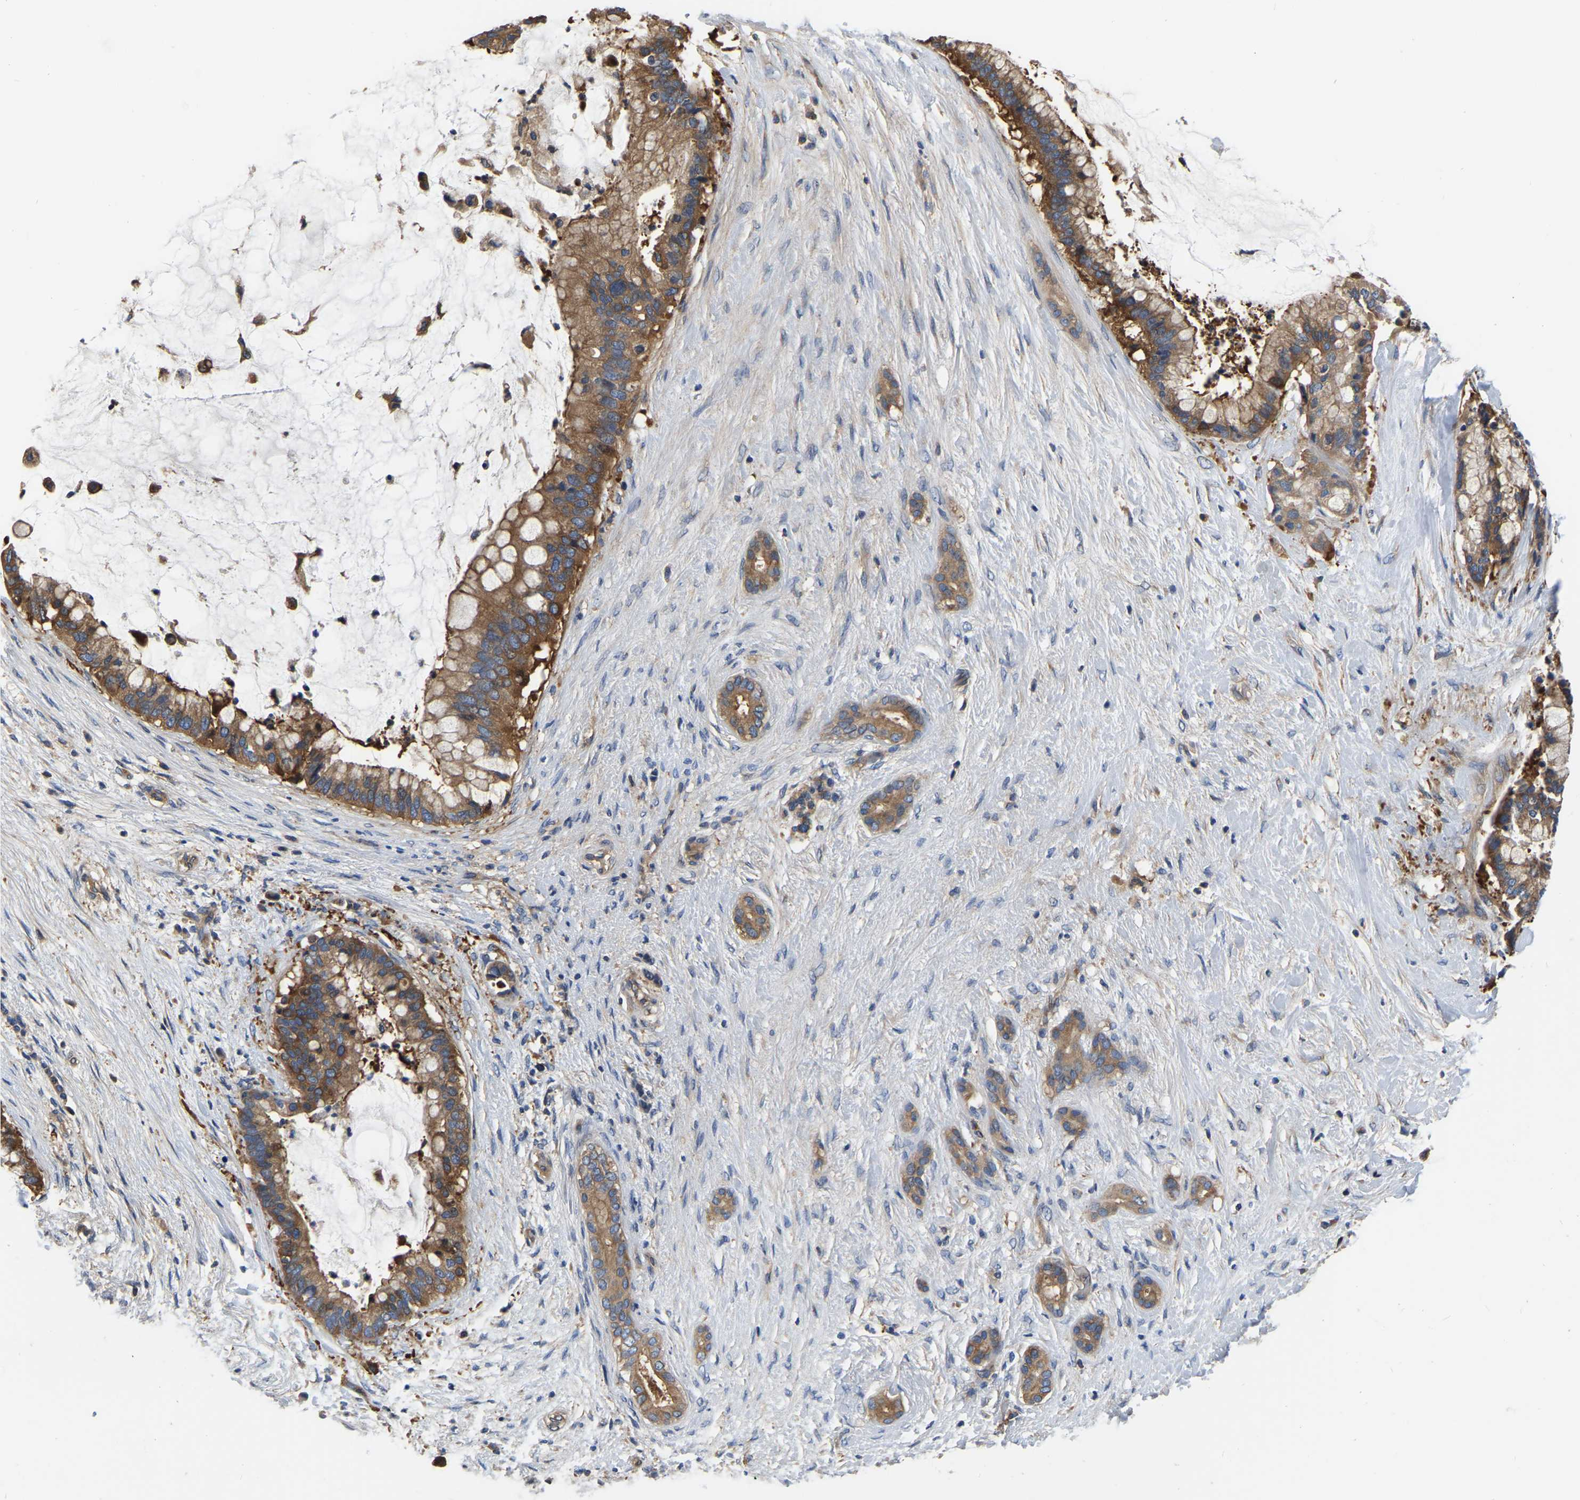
{"staining": {"intensity": "moderate", "quantity": ">75%", "location": "cytoplasmic/membranous"}, "tissue": "pancreatic cancer", "cell_type": "Tumor cells", "image_type": "cancer", "snomed": [{"axis": "morphology", "description": "Adenocarcinoma, NOS"}, {"axis": "topography", "description": "Pancreas"}], "caption": "Approximately >75% of tumor cells in pancreatic cancer (adenocarcinoma) display moderate cytoplasmic/membranous protein expression as visualized by brown immunohistochemical staining.", "gene": "GARS1", "patient": {"sex": "male", "age": 41}}